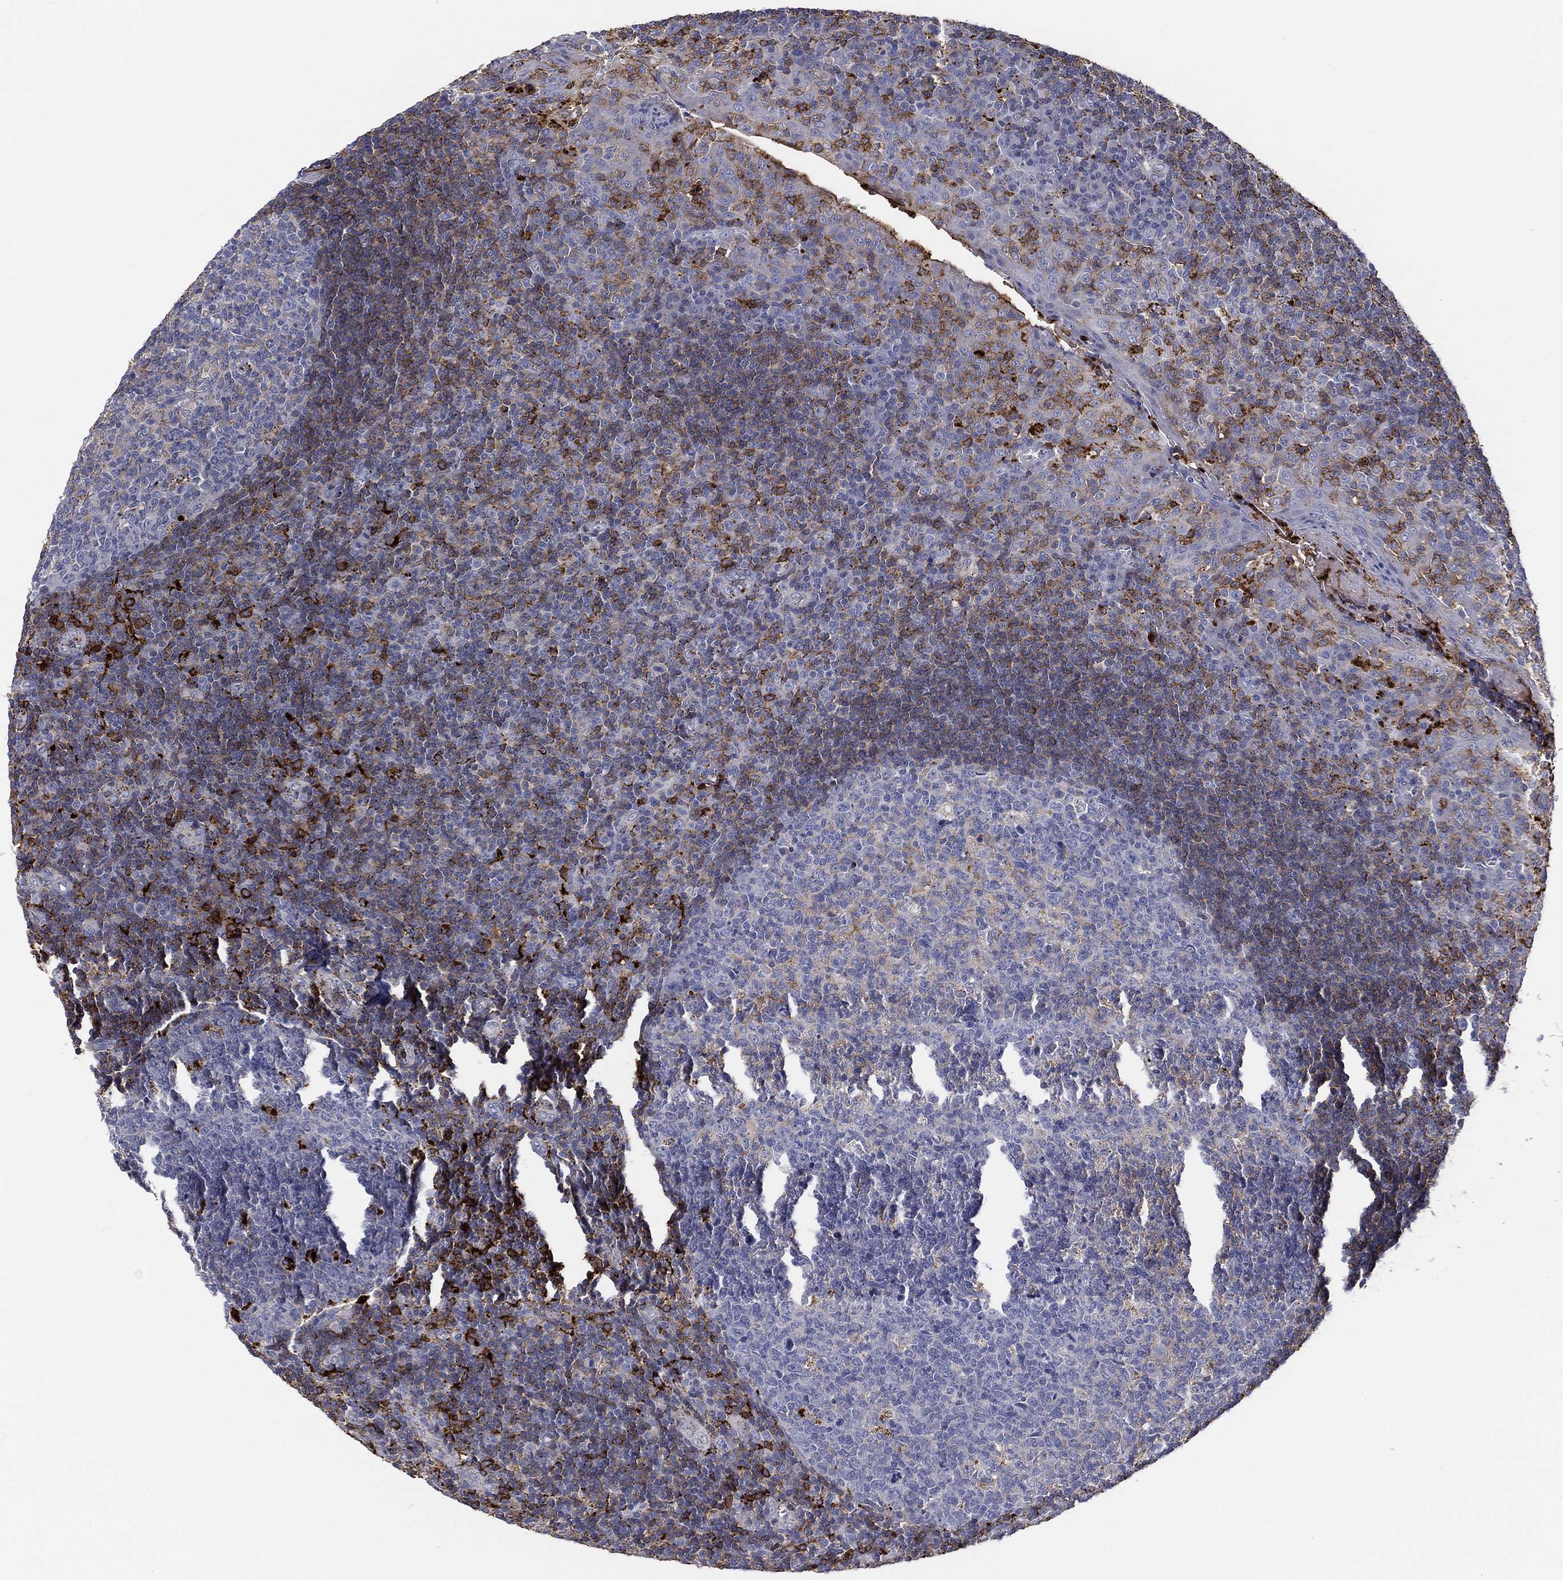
{"staining": {"intensity": "negative", "quantity": "none", "location": "none"}, "tissue": "tonsil", "cell_type": "Germinal center cells", "image_type": "normal", "snomed": [{"axis": "morphology", "description": "Normal tissue, NOS"}, {"axis": "topography", "description": "Tonsil"}], "caption": "Immunohistochemical staining of benign human tonsil displays no significant staining in germinal center cells. (Immunohistochemistry, brightfield microscopy, high magnification).", "gene": "PLAC8", "patient": {"sex": "female", "age": 13}}